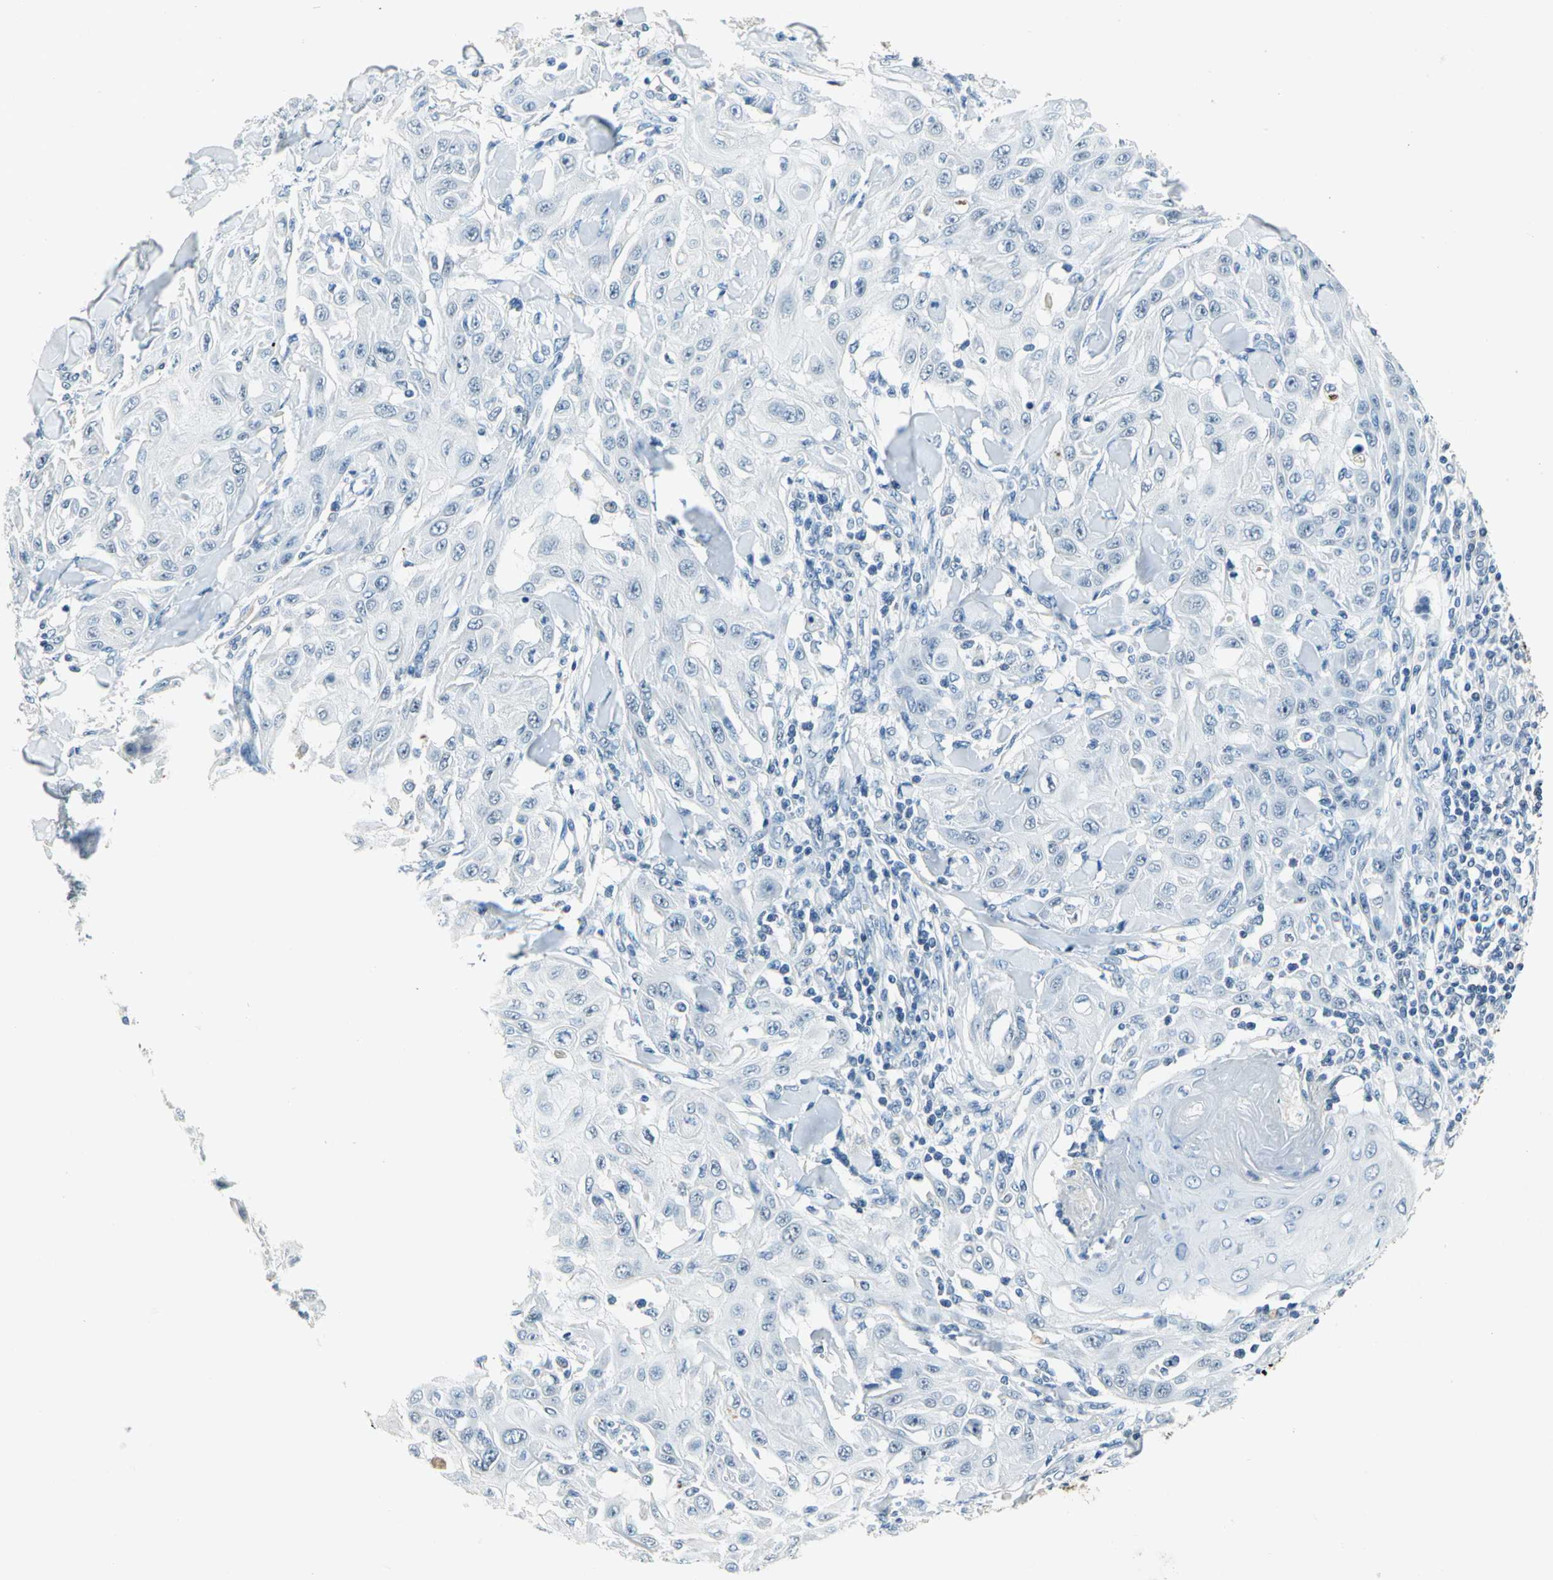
{"staining": {"intensity": "negative", "quantity": "none", "location": "none"}, "tissue": "skin cancer", "cell_type": "Tumor cells", "image_type": "cancer", "snomed": [{"axis": "morphology", "description": "Squamous cell carcinoma, NOS"}, {"axis": "topography", "description": "Skin"}], "caption": "Histopathology image shows no significant protein expression in tumor cells of skin cancer (squamous cell carcinoma).", "gene": "RAD17", "patient": {"sex": "male", "age": 24}}